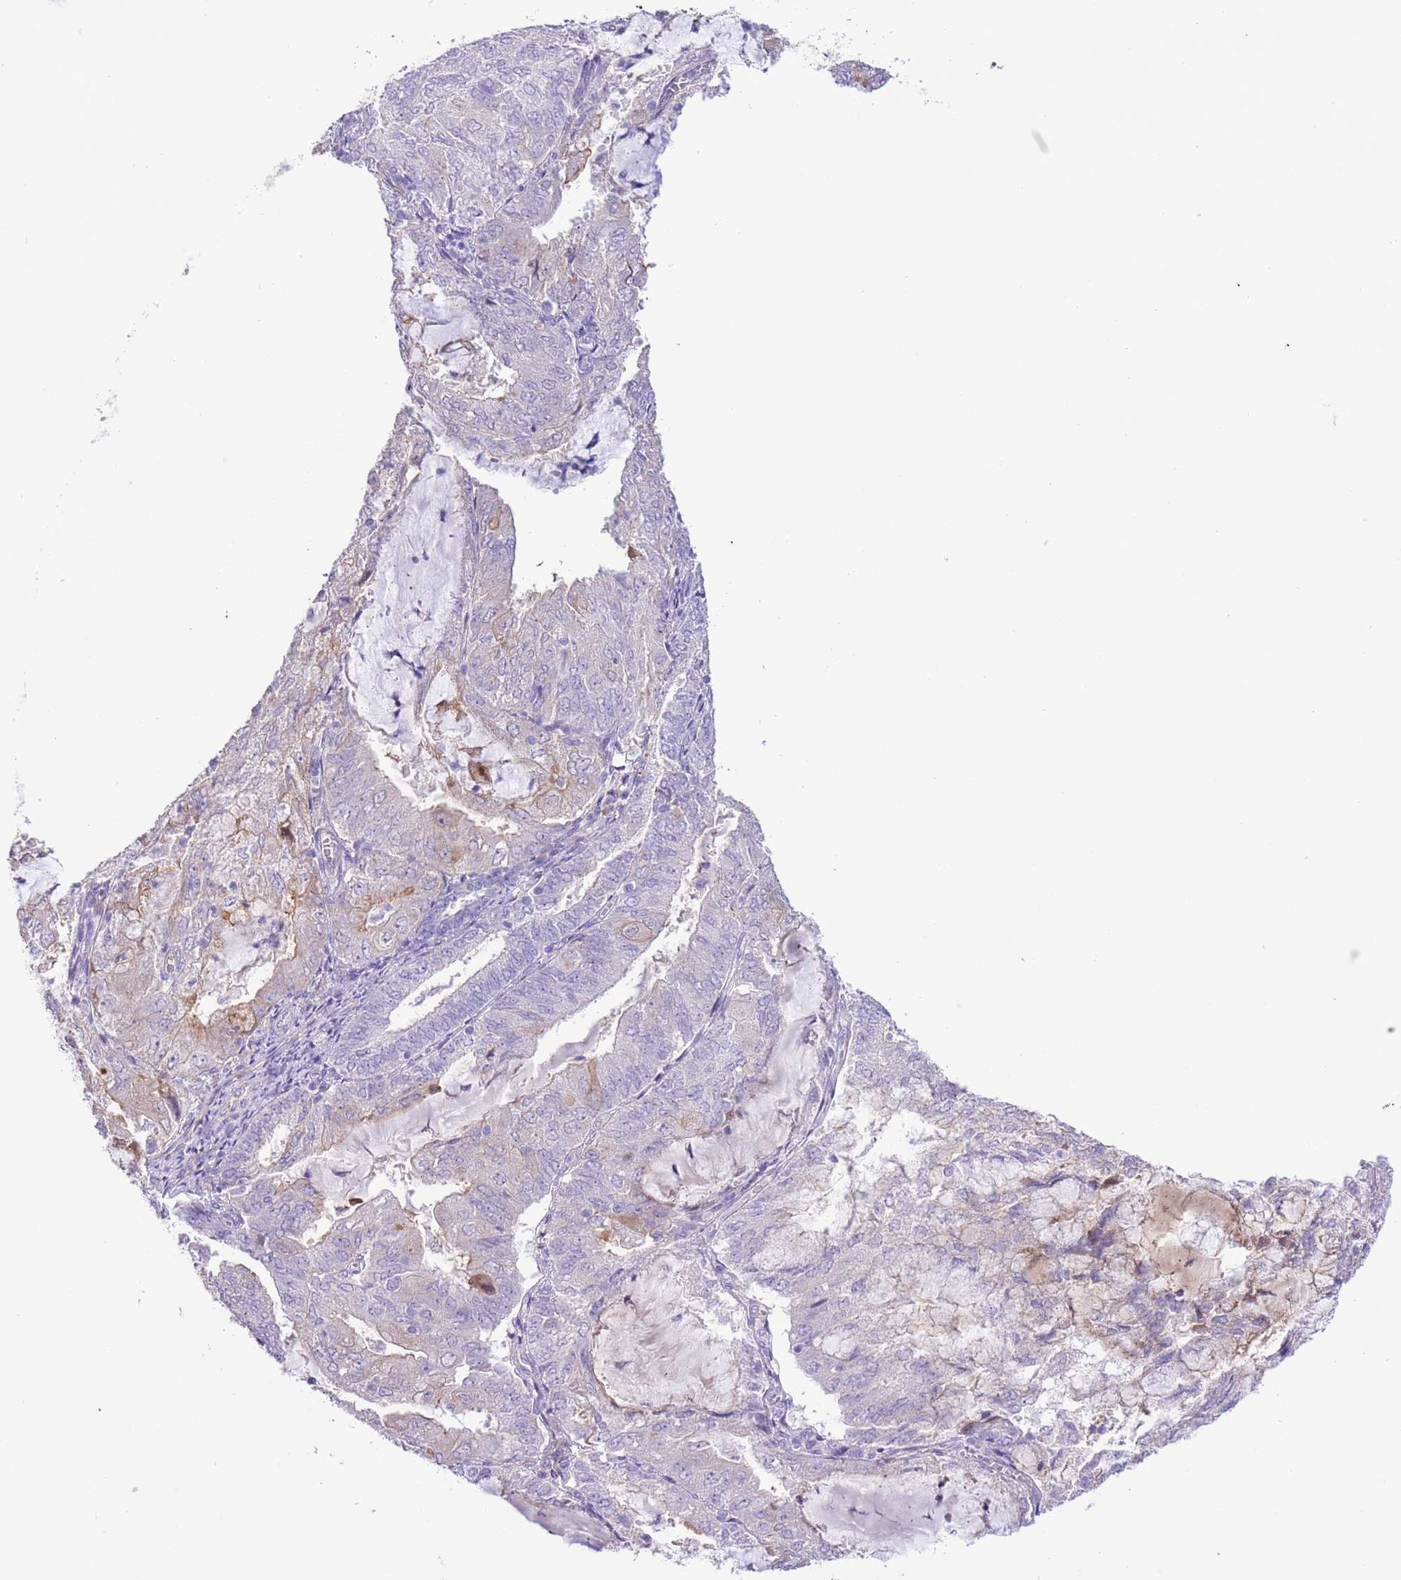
{"staining": {"intensity": "weak", "quantity": "<25%", "location": "cytoplasmic/membranous"}, "tissue": "endometrial cancer", "cell_type": "Tumor cells", "image_type": "cancer", "snomed": [{"axis": "morphology", "description": "Adenocarcinoma, NOS"}, {"axis": "topography", "description": "Endometrium"}], "caption": "Immunohistochemistry (IHC) histopathology image of human endometrial cancer (adenocarcinoma) stained for a protein (brown), which exhibits no positivity in tumor cells. (DAB (3,3'-diaminobenzidine) immunohistochemistry visualized using brightfield microscopy, high magnification).", "gene": "IGF1", "patient": {"sex": "female", "age": 81}}